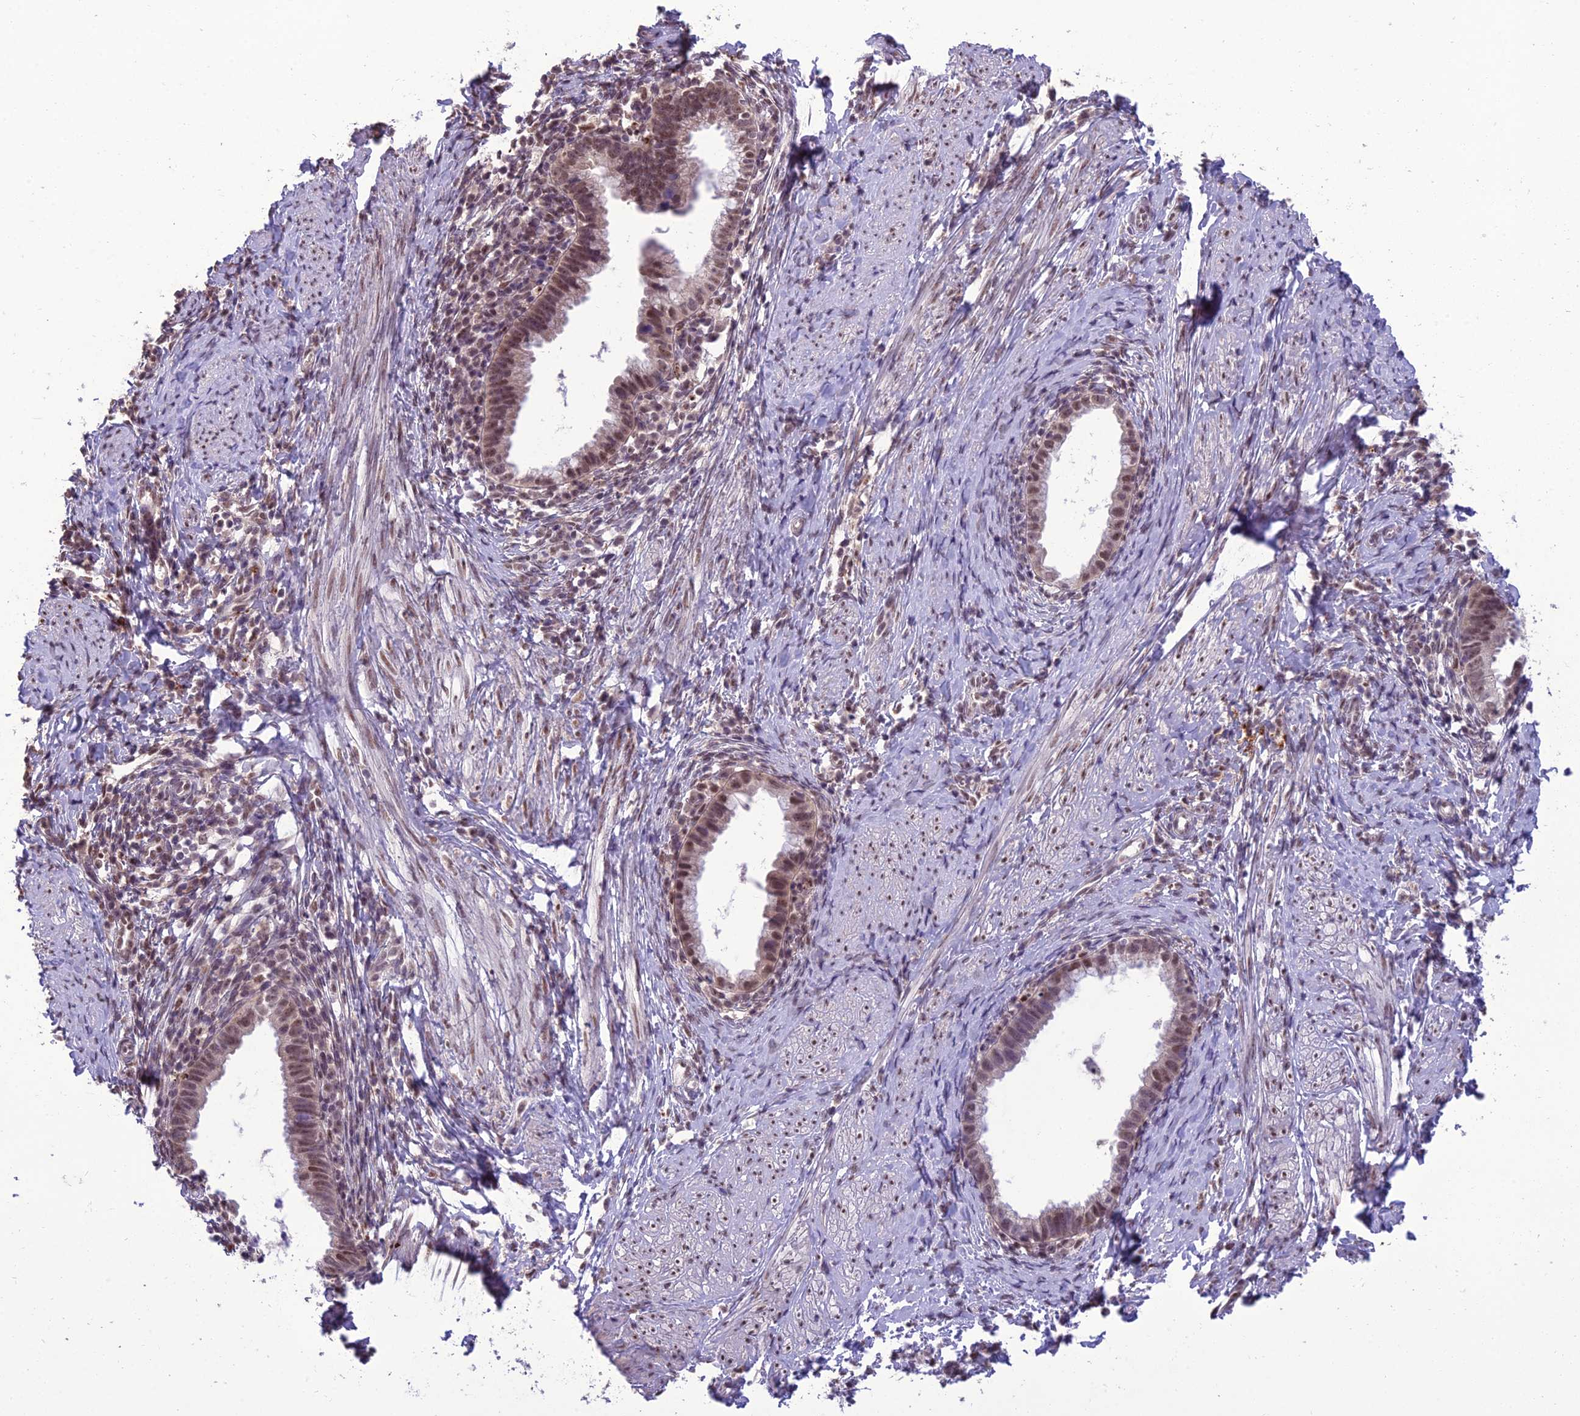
{"staining": {"intensity": "moderate", "quantity": ">75%", "location": "nuclear"}, "tissue": "cervical cancer", "cell_type": "Tumor cells", "image_type": "cancer", "snomed": [{"axis": "morphology", "description": "Adenocarcinoma, NOS"}, {"axis": "topography", "description": "Cervix"}], "caption": "Adenocarcinoma (cervical) stained with DAB immunohistochemistry (IHC) shows medium levels of moderate nuclear staining in approximately >75% of tumor cells.", "gene": "RANBP3", "patient": {"sex": "female", "age": 36}}